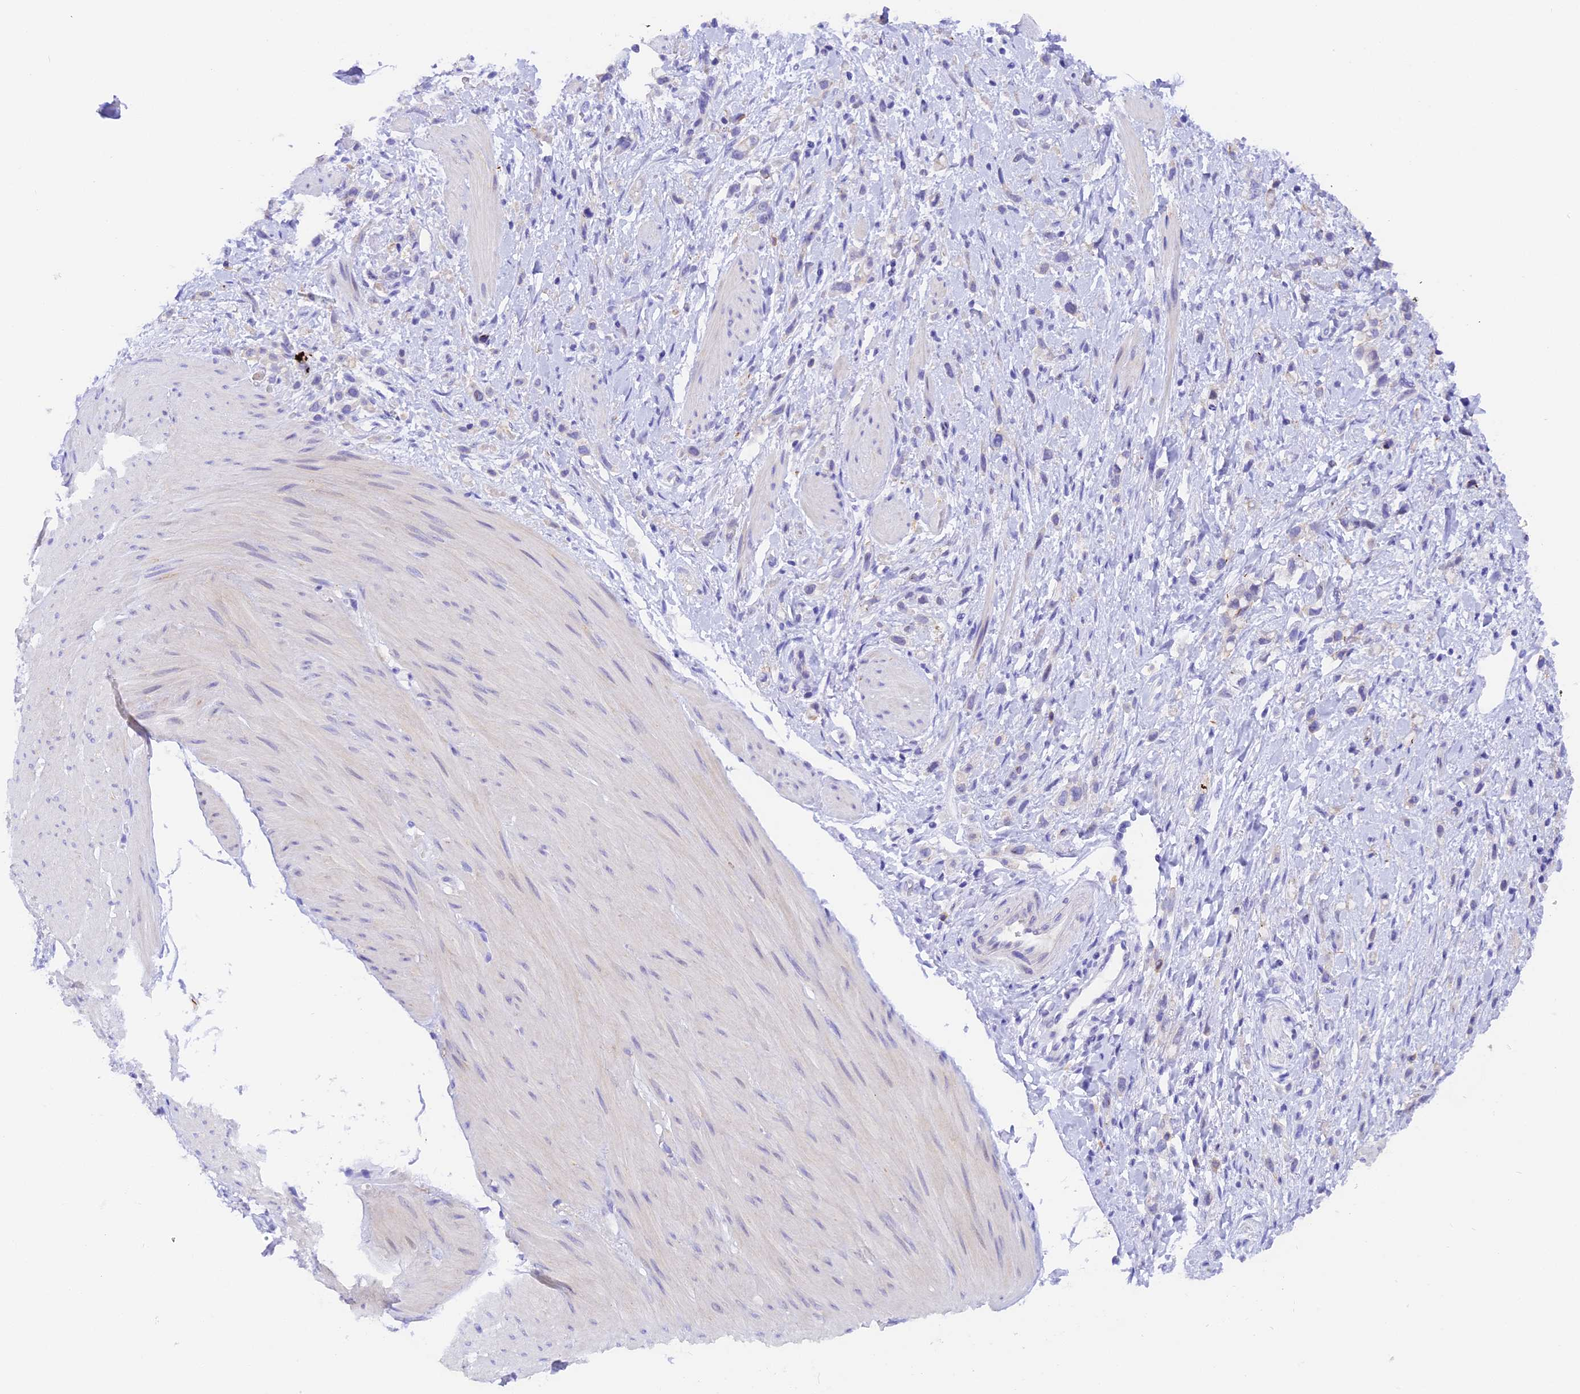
{"staining": {"intensity": "negative", "quantity": "none", "location": "none"}, "tissue": "stomach cancer", "cell_type": "Tumor cells", "image_type": "cancer", "snomed": [{"axis": "morphology", "description": "Adenocarcinoma, NOS"}, {"axis": "topography", "description": "Stomach"}], "caption": "Micrograph shows no protein expression in tumor cells of adenocarcinoma (stomach) tissue.", "gene": "COL6A5", "patient": {"sex": "female", "age": 65}}